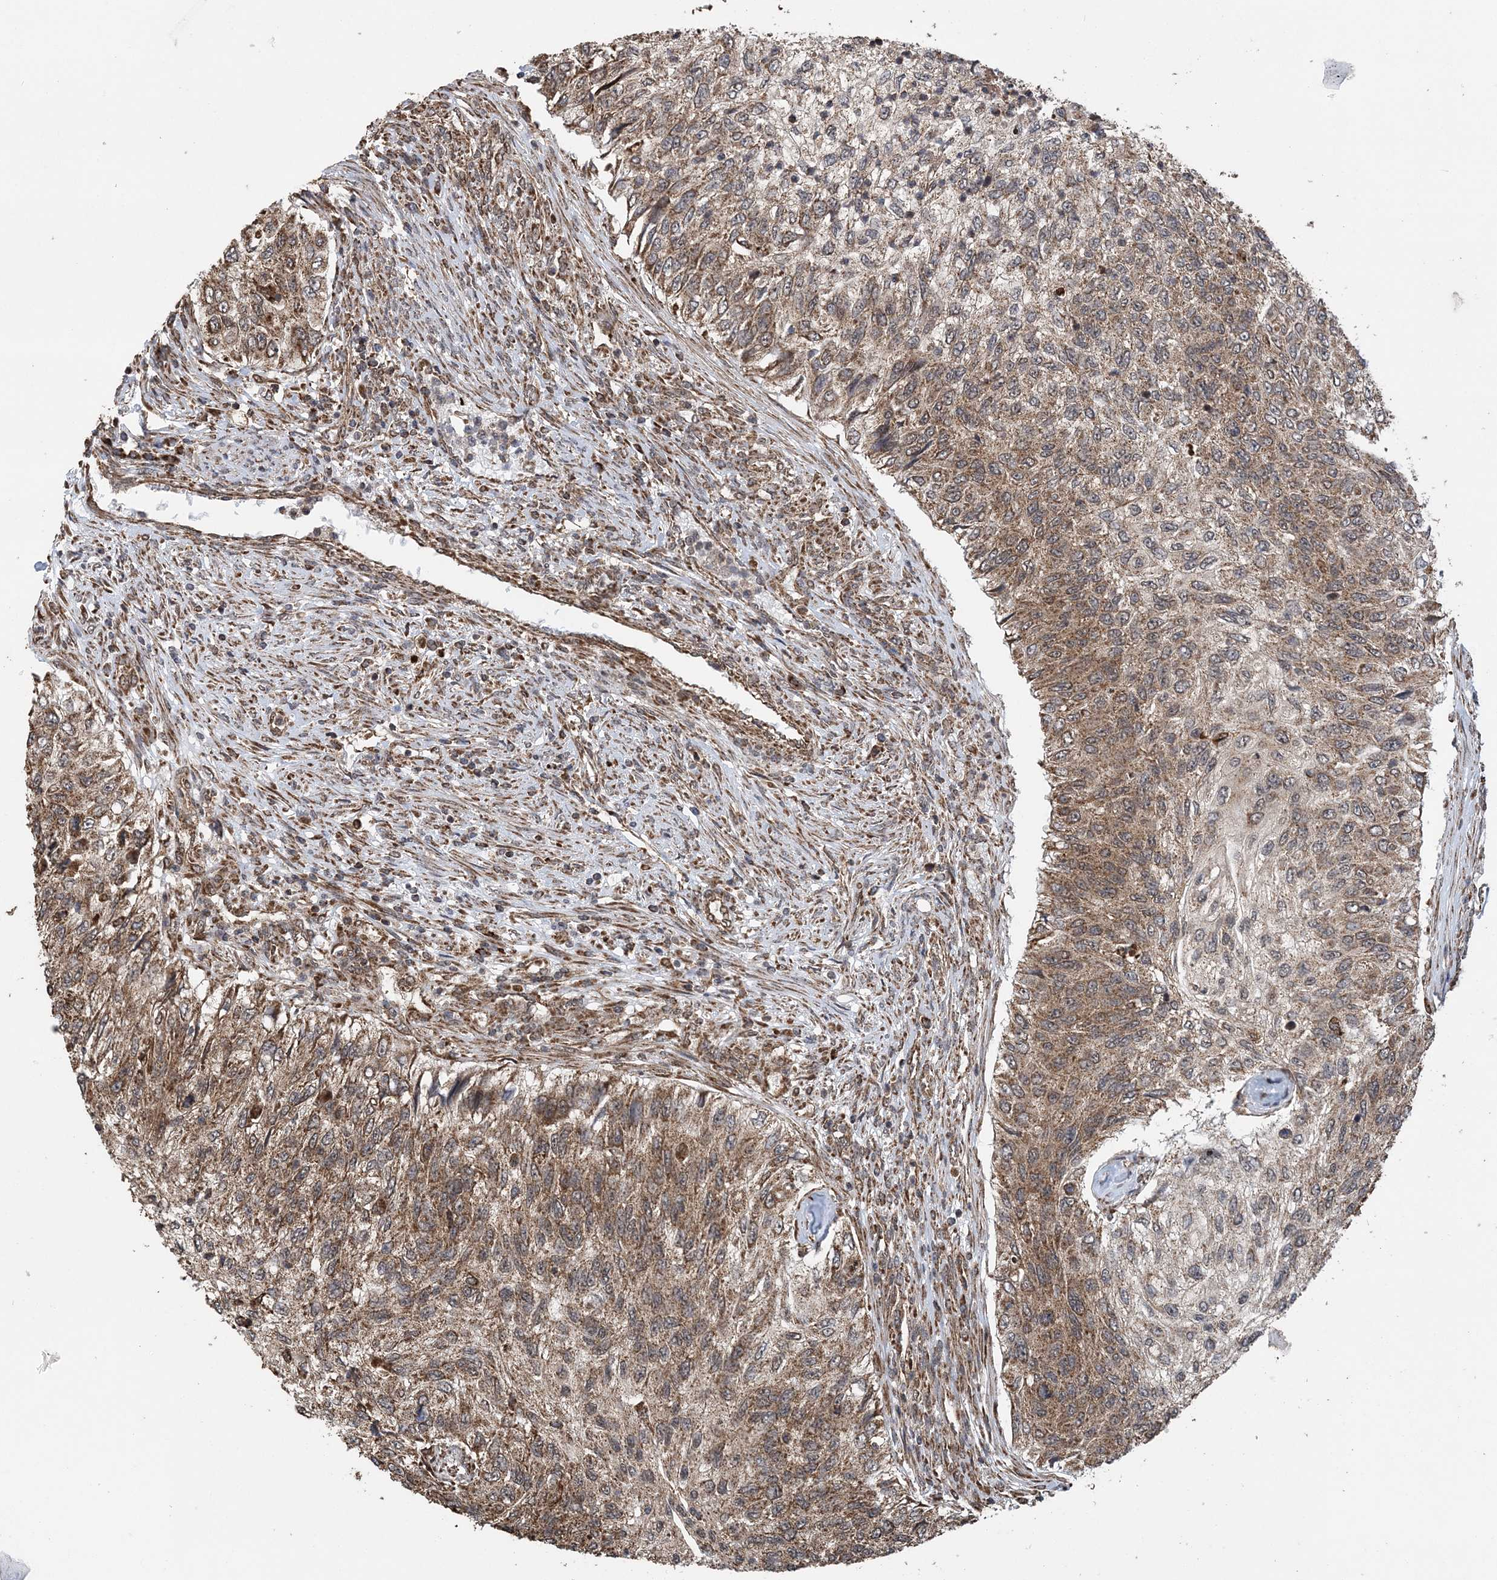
{"staining": {"intensity": "moderate", "quantity": ">75%", "location": "cytoplasmic/membranous"}, "tissue": "urothelial cancer", "cell_type": "Tumor cells", "image_type": "cancer", "snomed": [{"axis": "morphology", "description": "Urothelial carcinoma, High grade"}, {"axis": "topography", "description": "Urinary bladder"}], "caption": "A brown stain highlights moderate cytoplasmic/membranous staining of a protein in human urothelial cancer tumor cells.", "gene": "PCBP1", "patient": {"sex": "female", "age": 60}}